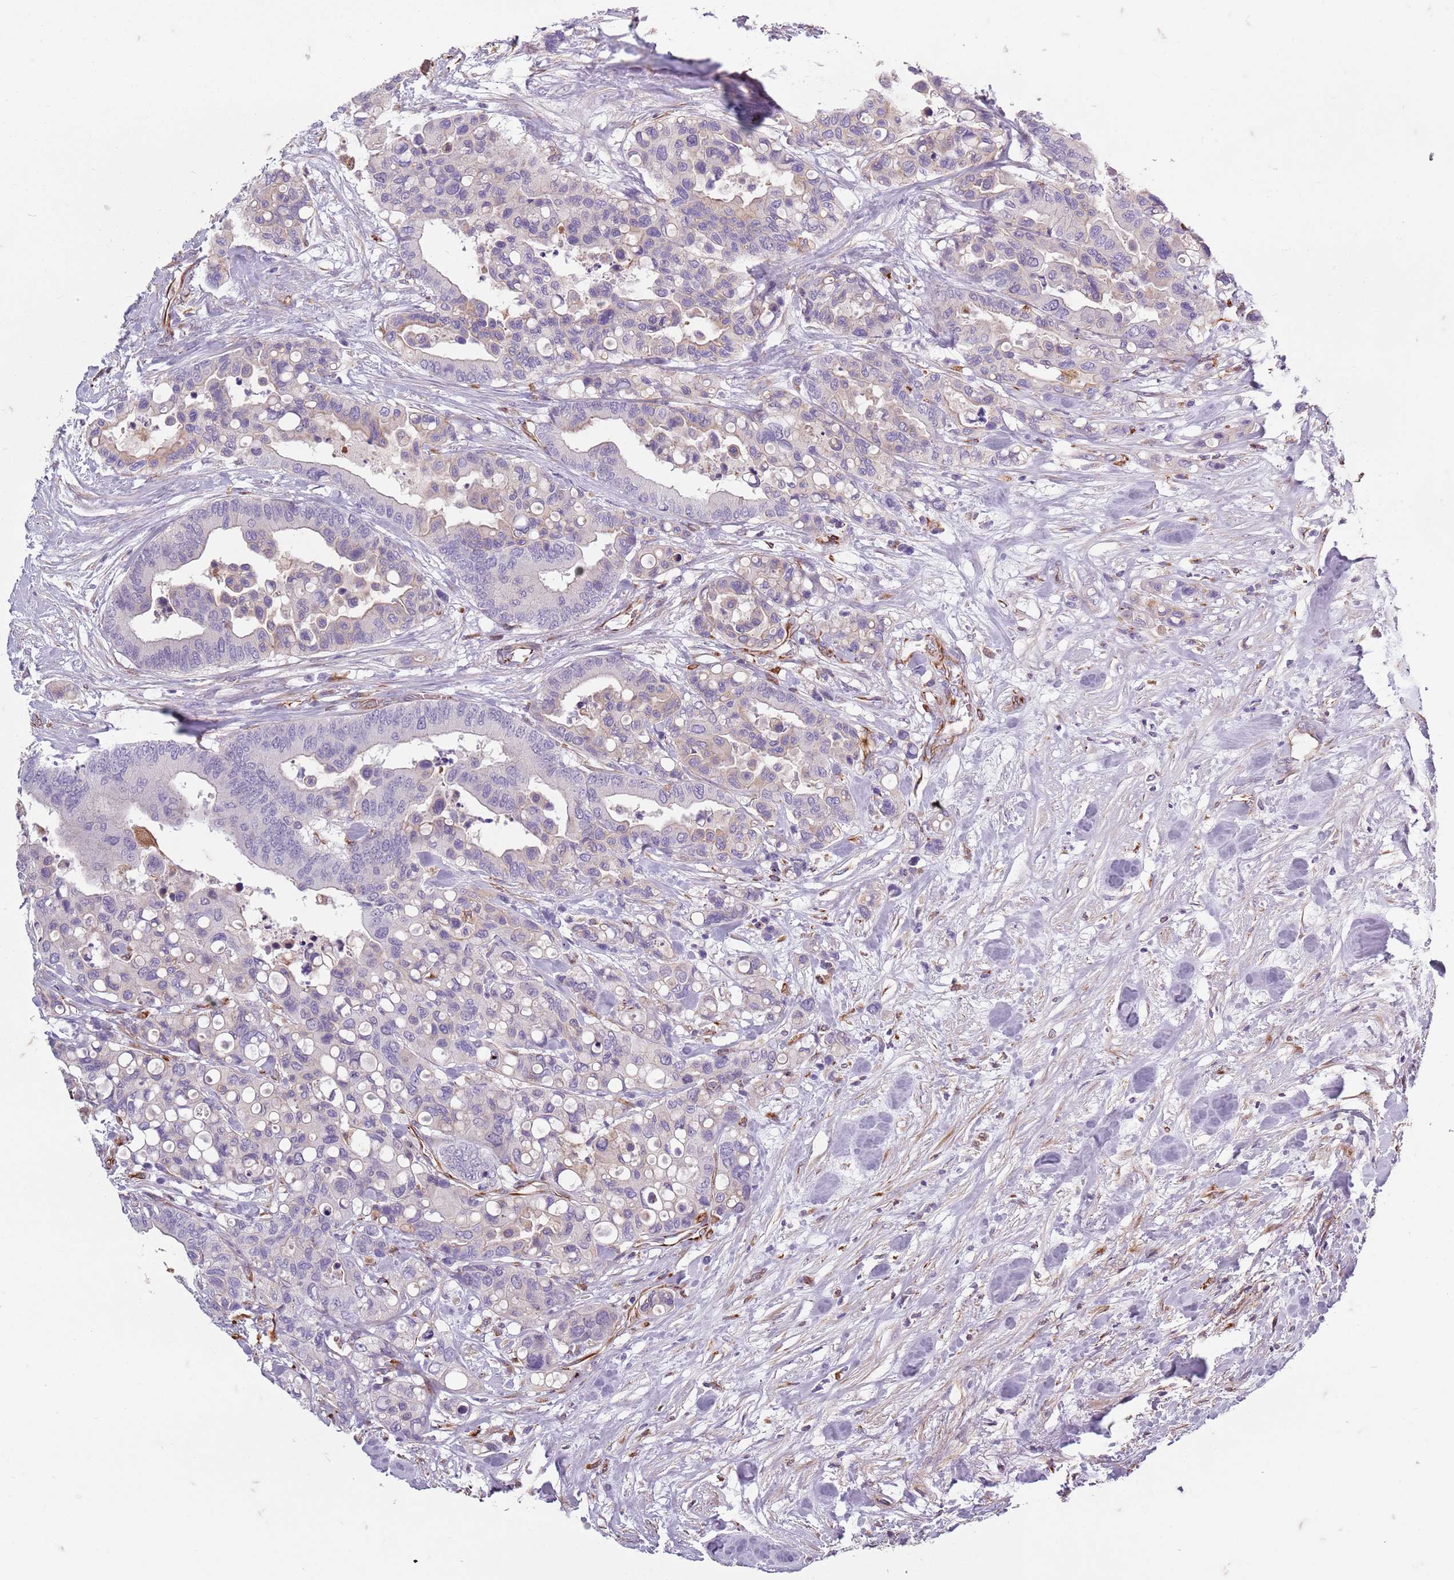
{"staining": {"intensity": "negative", "quantity": "none", "location": "none"}, "tissue": "colorectal cancer", "cell_type": "Tumor cells", "image_type": "cancer", "snomed": [{"axis": "morphology", "description": "Adenocarcinoma, NOS"}, {"axis": "topography", "description": "Colon"}], "caption": "Tumor cells show no significant staining in colorectal cancer. (Stains: DAB immunohistochemistry with hematoxylin counter stain, Microscopy: brightfield microscopy at high magnification).", "gene": "TAS2R38", "patient": {"sex": "male", "age": 82}}